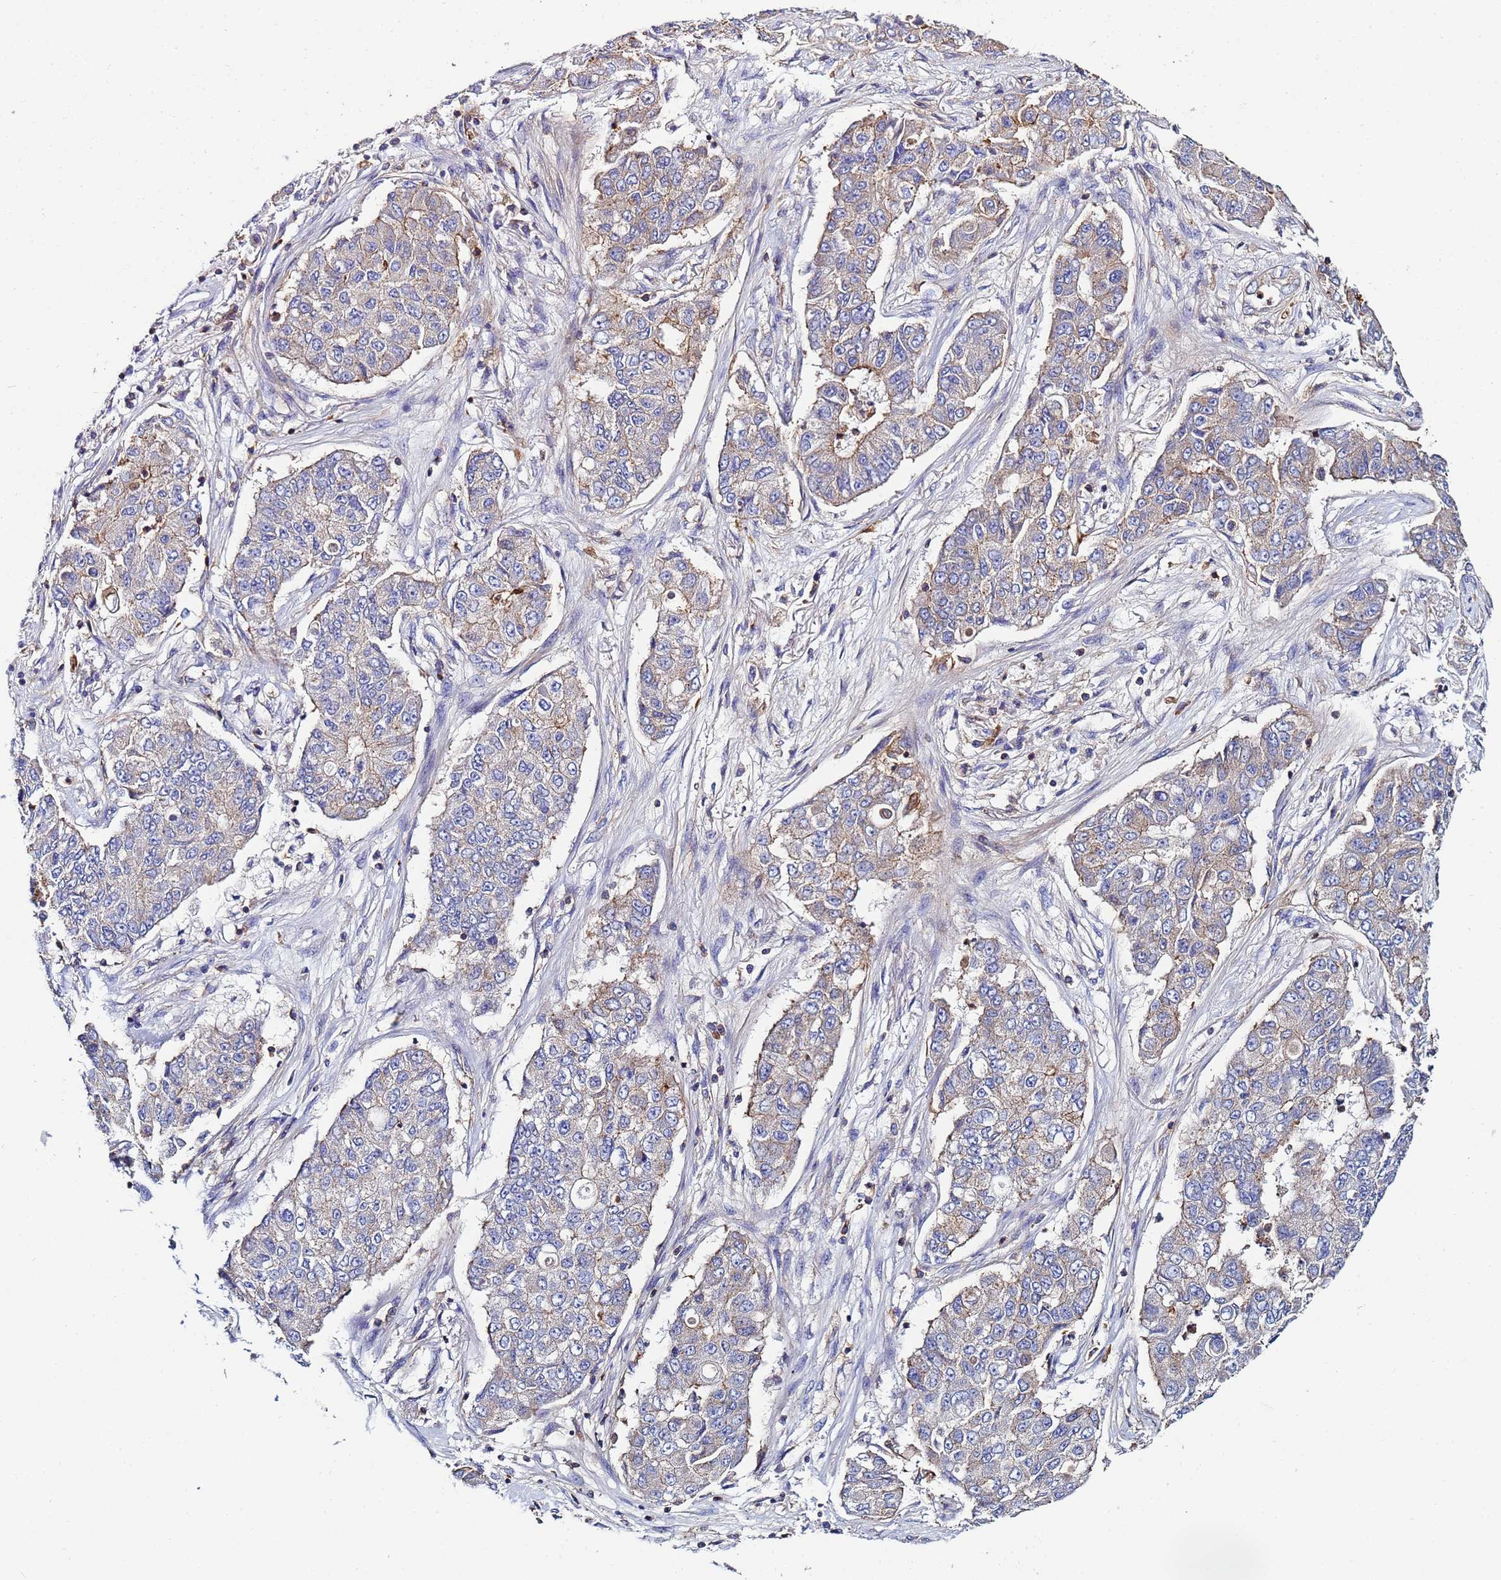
{"staining": {"intensity": "weak", "quantity": "<25%", "location": "cytoplasmic/membranous"}, "tissue": "lung cancer", "cell_type": "Tumor cells", "image_type": "cancer", "snomed": [{"axis": "morphology", "description": "Squamous cell carcinoma, NOS"}, {"axis": "topography", "description": "Lung"}], "caption": "High magnification brightfield microscopy of lung cancer (squamous cell carcinoma) stained with DAB (brown) and counterstained with hematoxylin (blue): tumor cells show no significant expression.", "gene": "POTEE", "patient": {"sex": "male", "age": 74}}